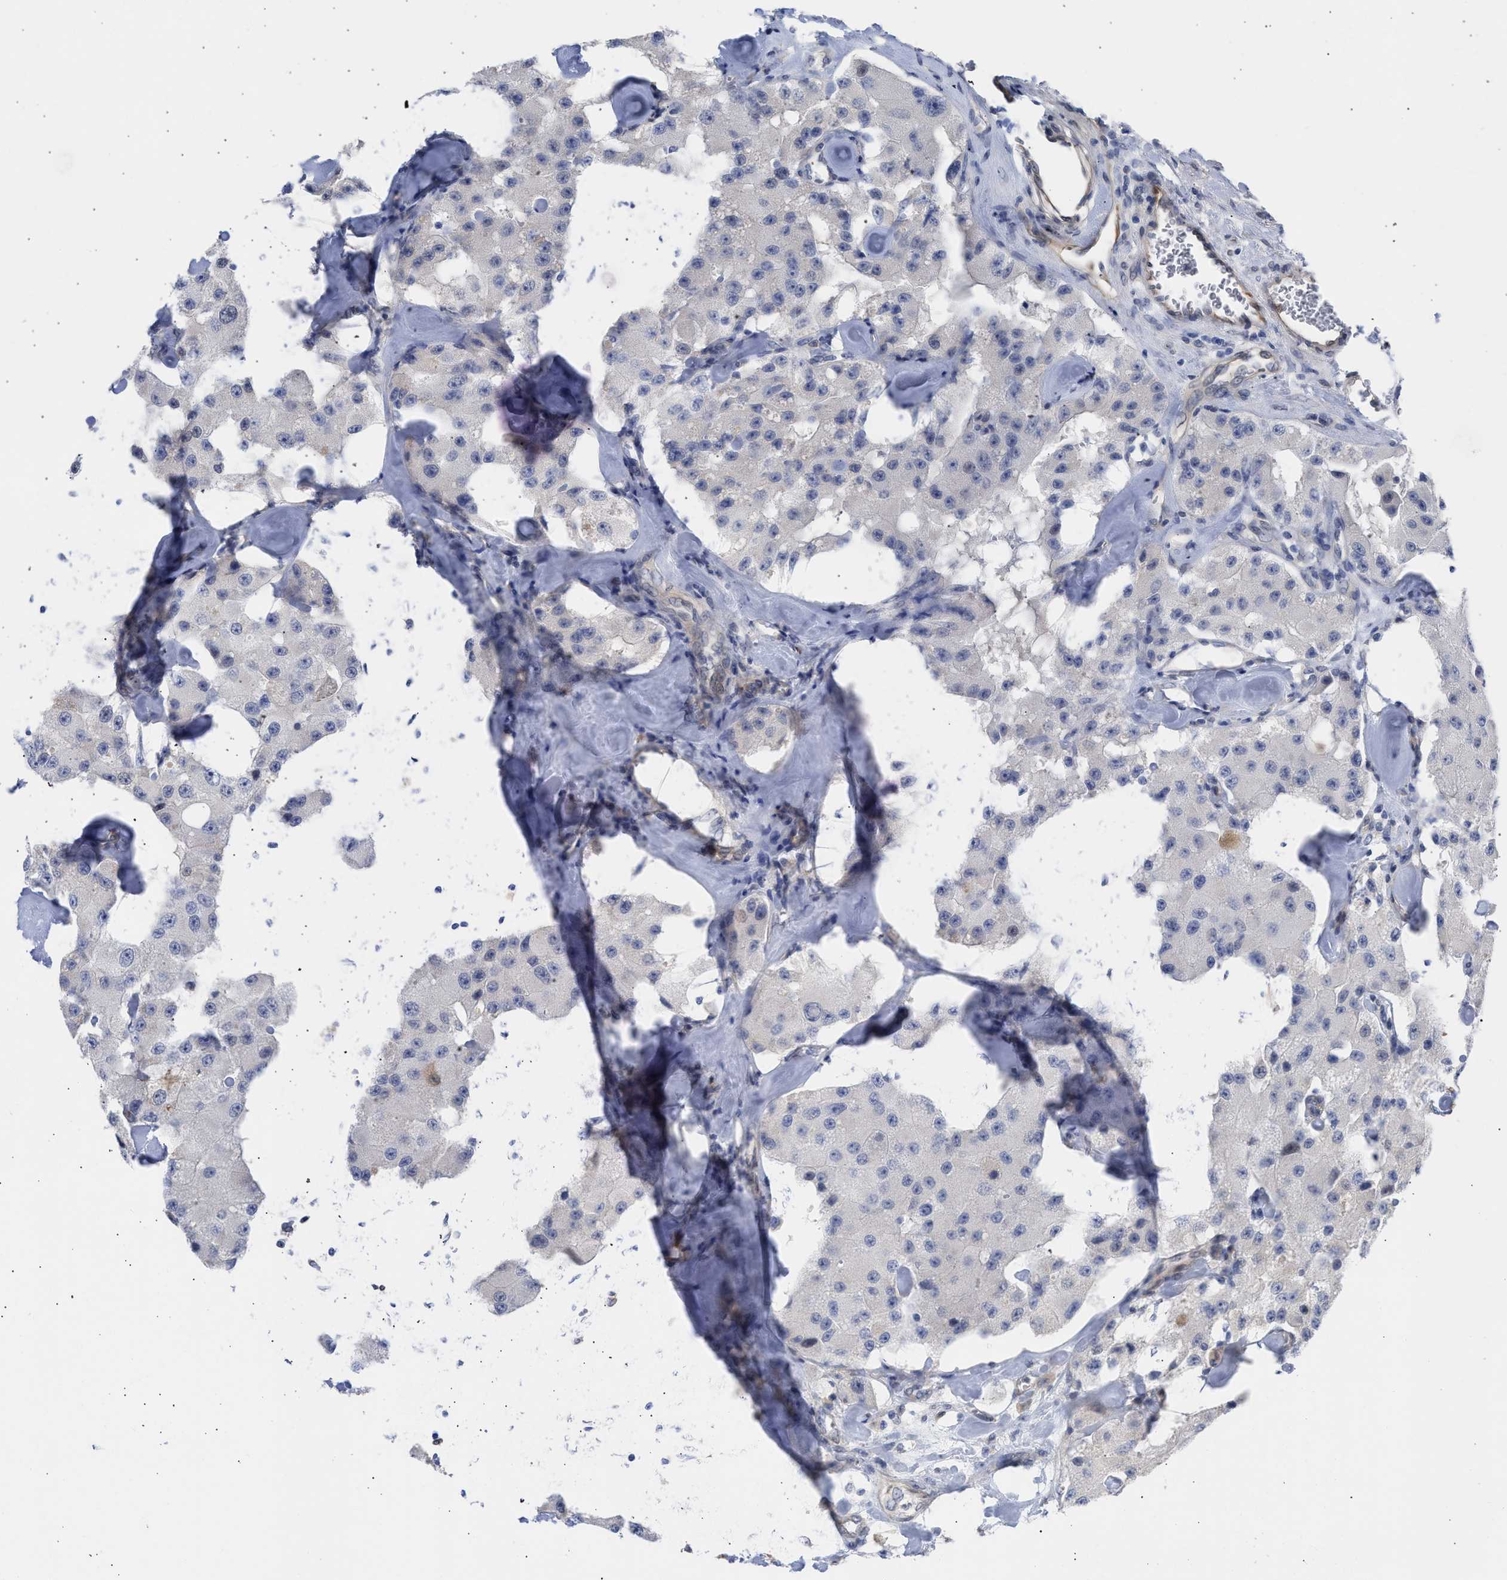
{"staining": {"intensity": "negative", "quantity": "none", "location": "none"}, "tissue": "carcinoid", "cell_type": "Tumor cells", "image_type": "cancer", "snomed": [{"axis": "morphology", "description": "Carcinoid, malignant, NOS"}, {"axis": "topography", "description": "Pancreas"}], "caption": "Tumor cells show no significant positivity in carcinoid (malignant).", "gene": "THRA", "patient": {"sex": "male", "age": 41}}